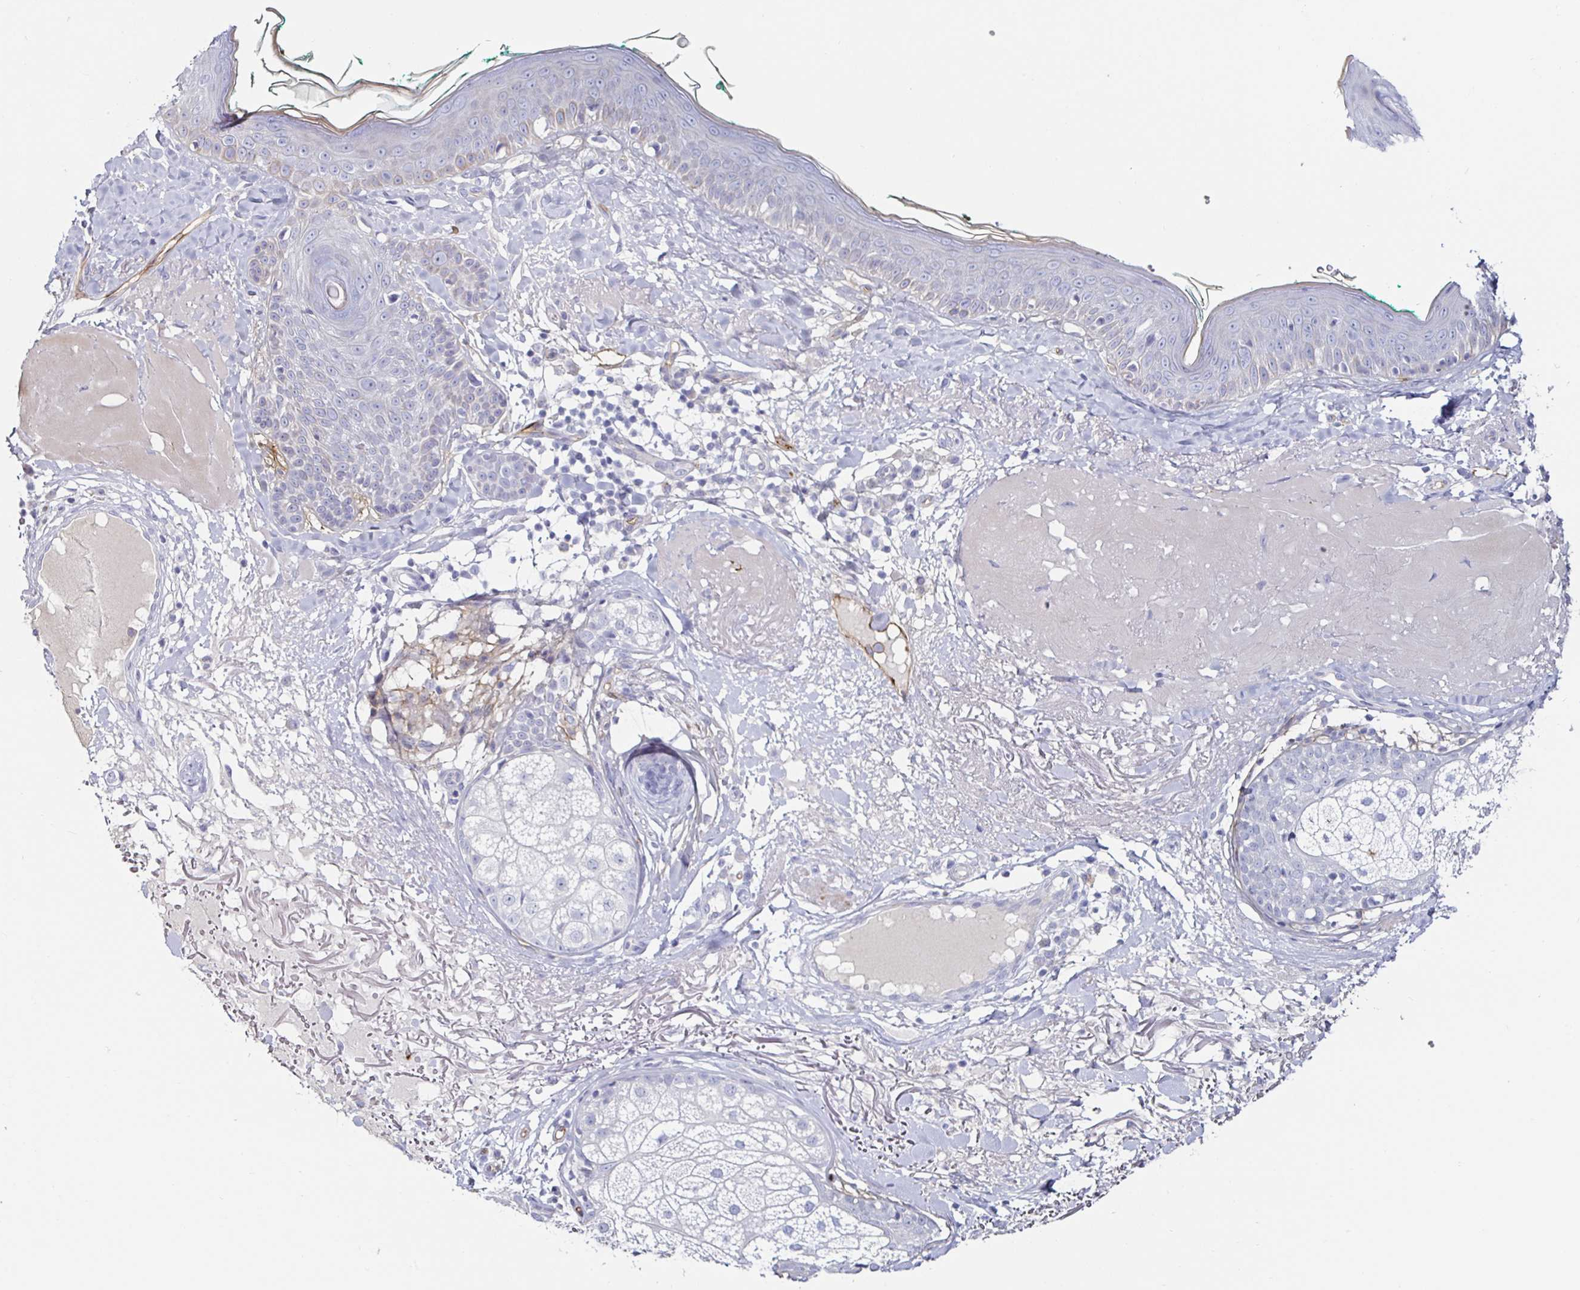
{"staining": {"intensity": "negative", "quantity": "none", "location": "none"}, "tissue": "skin", "cell_type": "Fibroblasts", "image_type": "normal", "snomed": [{"axis": "morphology", "description": "Normal tissue, NOS"}, {"axis": "topography", "description": "Skin"}], "caption": "This is an IHC image of benign human skin. There is no staining in fibroblasts.", "gene": "ACSBG2", "patient": {"sex": "male", "age": 73}}